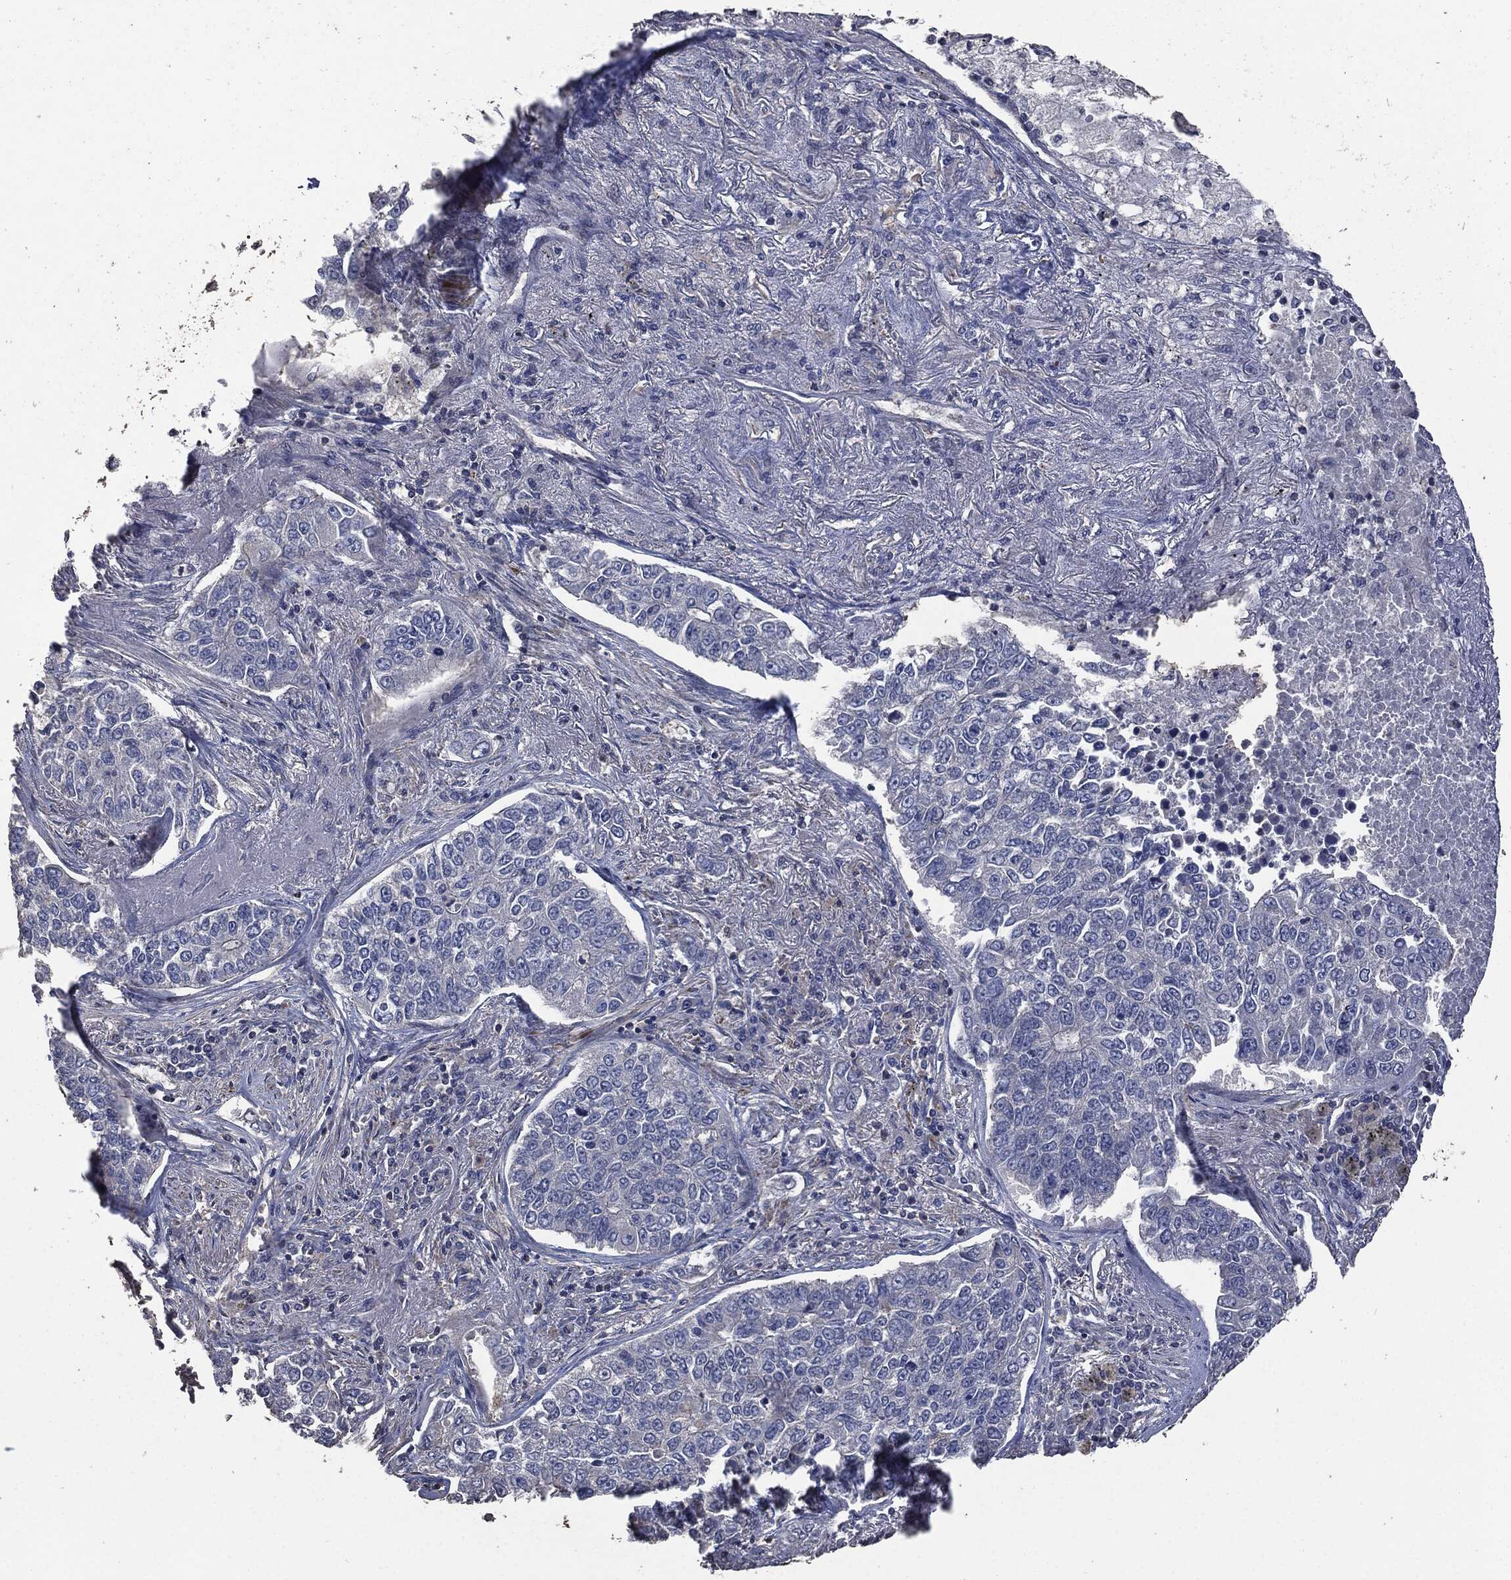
{"staining": {"intensity": "negative", "quantity": "none", "location": "none"}, "tissue": "lung cancer", "cell_type": "Tumor cells", "image_type": "cancer", "snomed": [{"axis": "morphology", "description": "Adenocarcinoma, NOS"}, {"axis": "topography", "description": "Lung"}], "caption": "A high-resolution histopathology image shows IHC staining of lung cancer, which demonstrates no significant positivity in tumor cells.", "gene": "MSLN", "patient": {"sex": "male", "age": 49}}